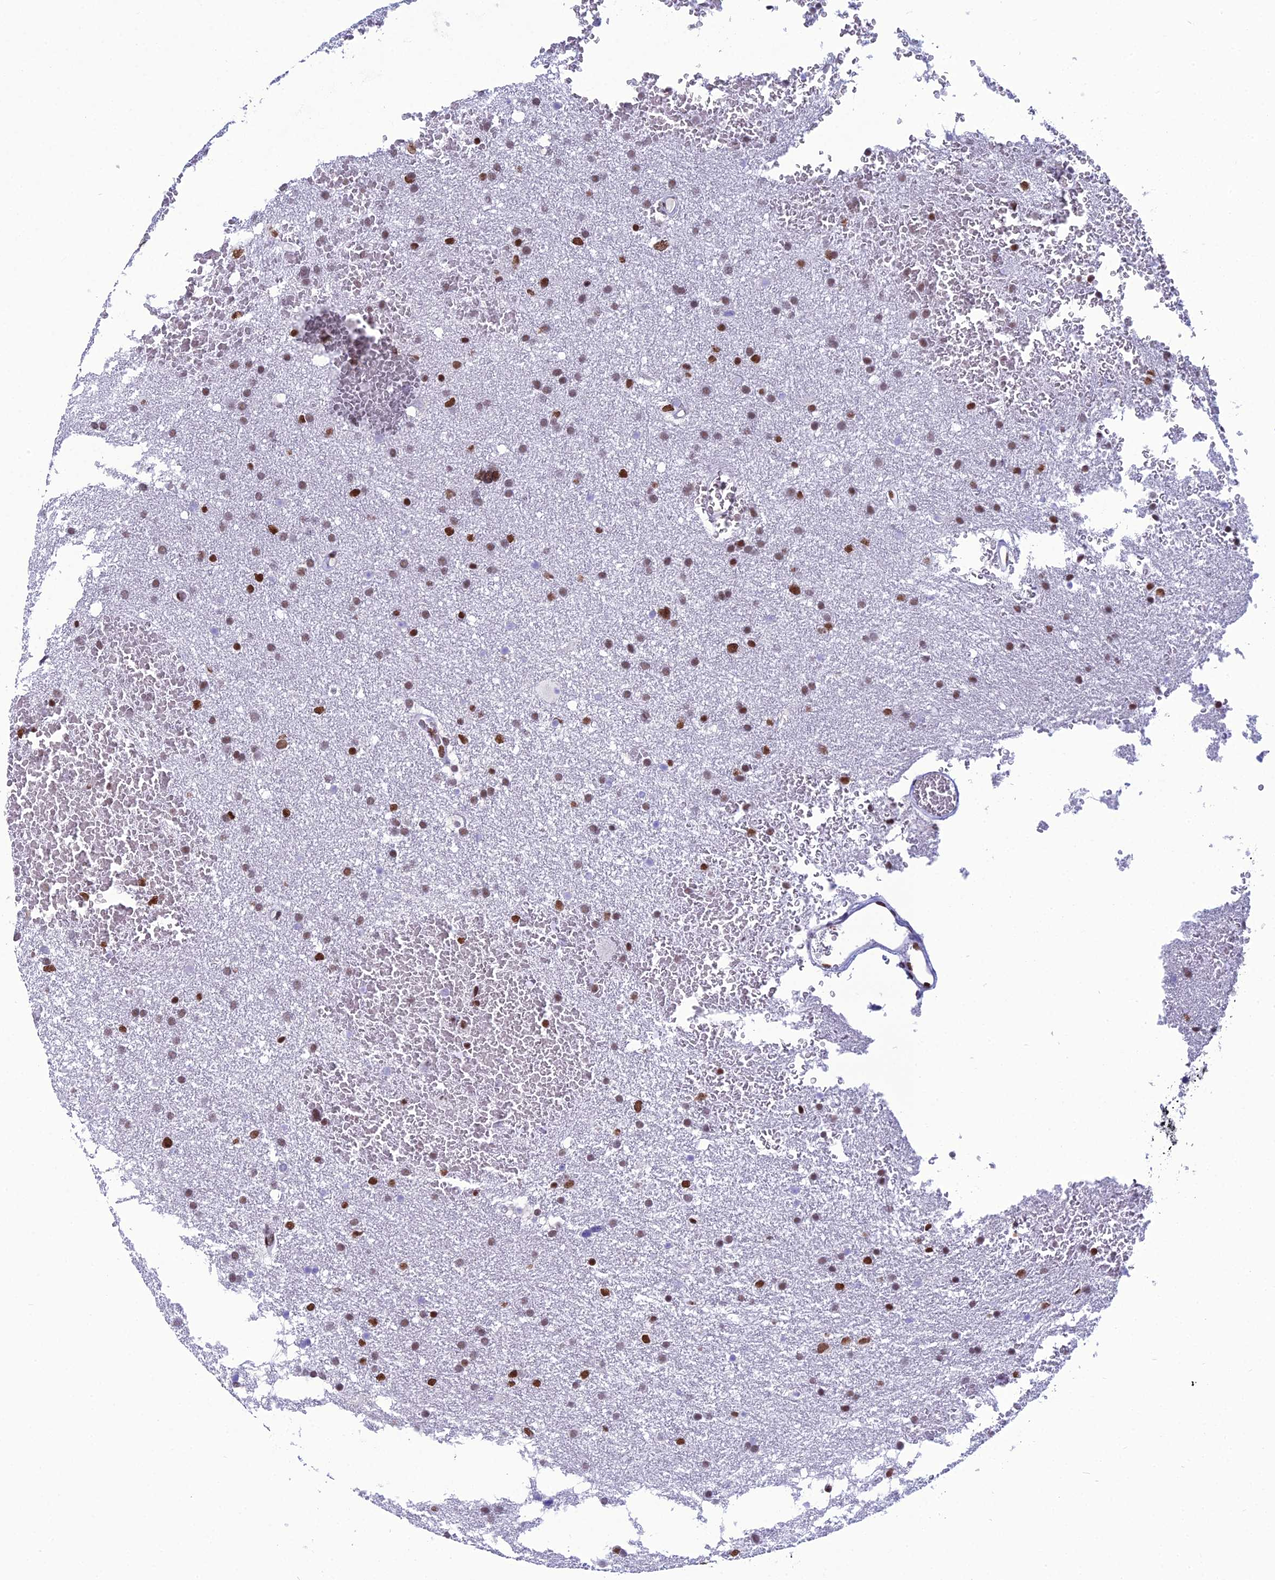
{"staining": {"intensity": "strong", "quantity": "25%-75%", "location": "nuclear"}, "tissue": "glioma", "cell_type": "Tumor cells", "image_type": "cancer", "snomed": [{"axis": "morphology", "description": "Glioma, malignant, High grade"}, {"axis": "topography", "description": "Cerebral cortex"}], "caption": "An image of malignant high-grade glioma stained for a protein reveals strong nuclear brown staining in tumor cells.", "gene": "PRAMEF12", "patient": {"sex": "female", "age": 36}}